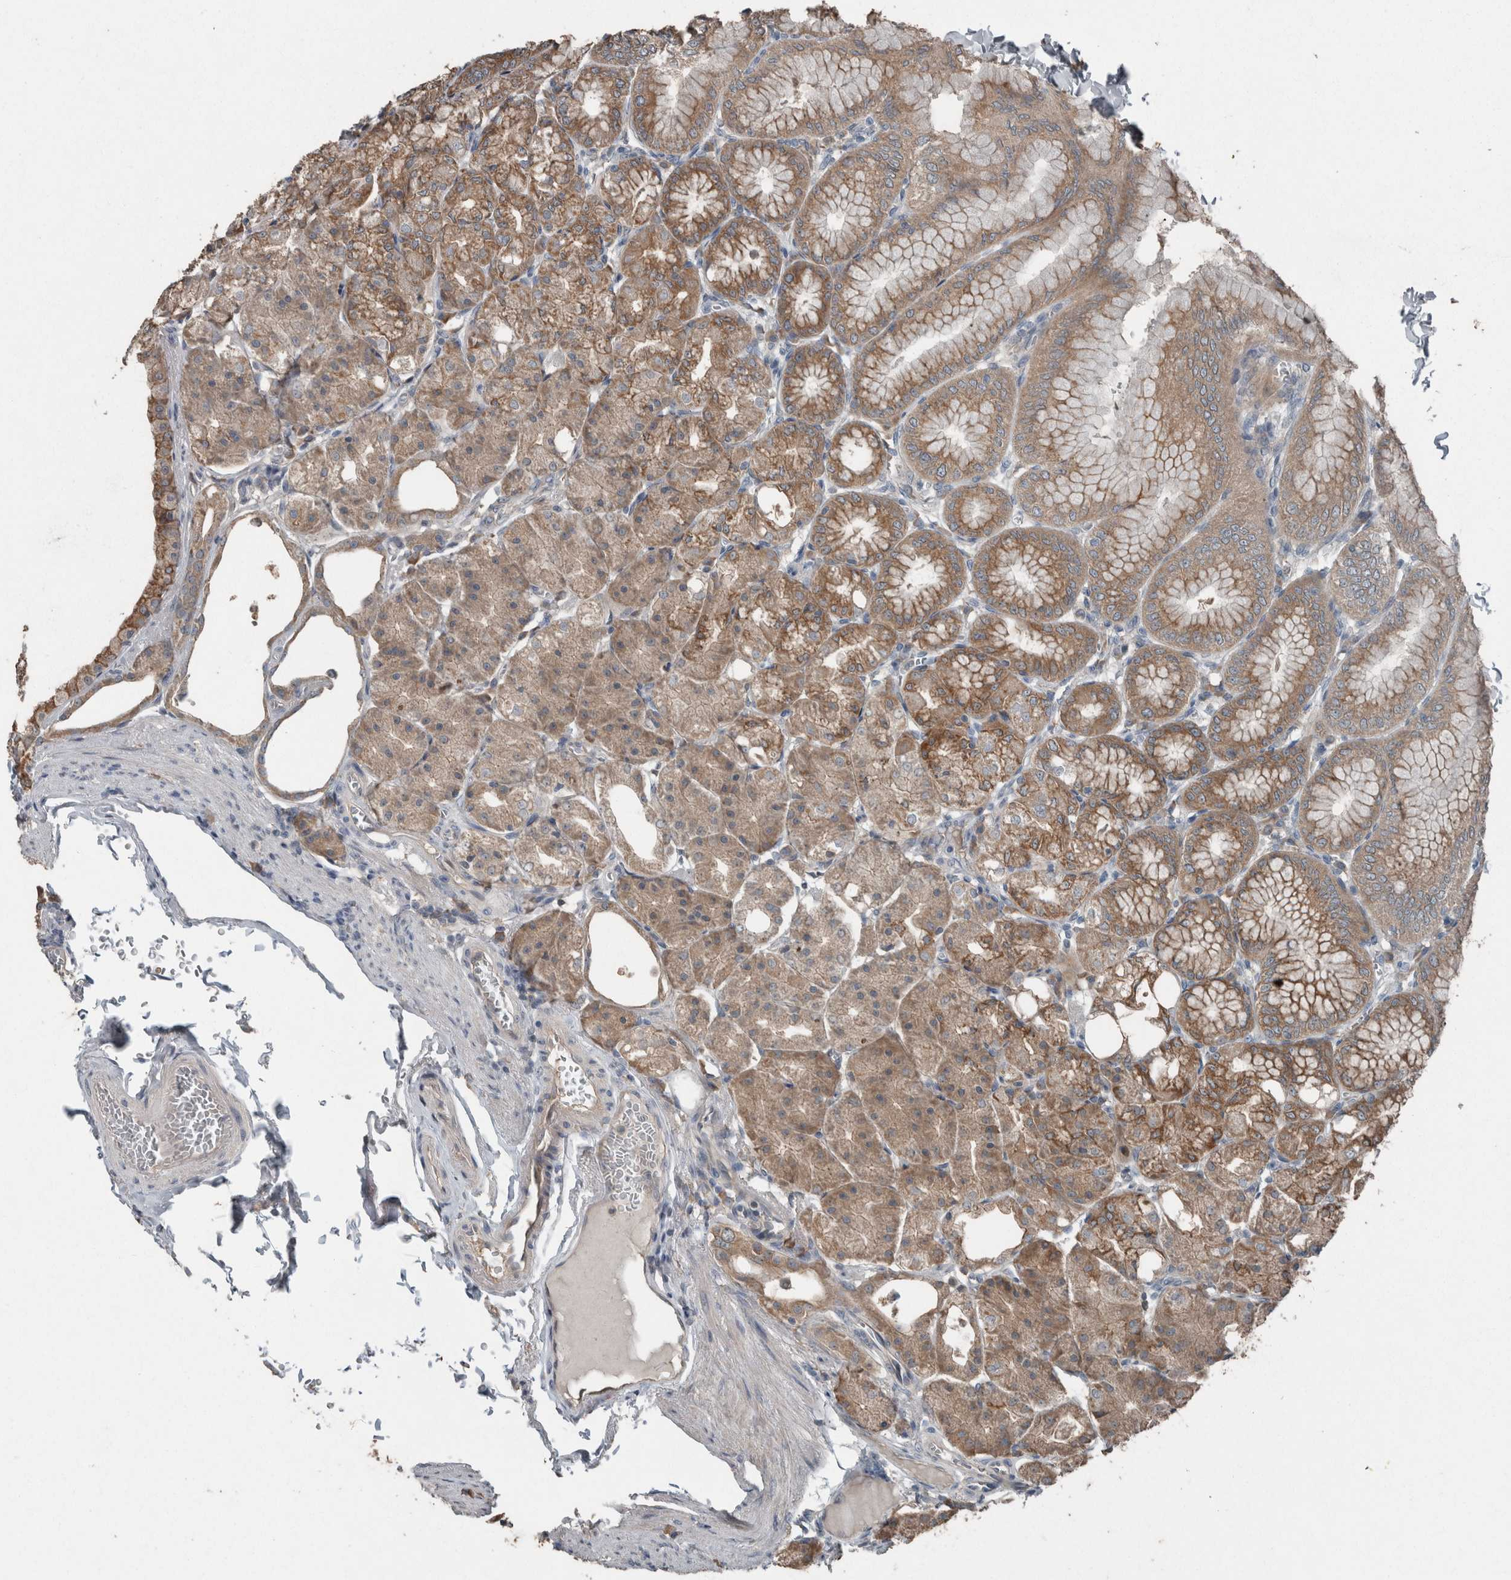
{"staining": {"intensity": "moderate", "quantity": ">75%", "location": "cytoplasmic/membranous"}, "tissue": "stomach", "cell_type": "Glandular cells", "image_type": "normal", "snomed": [{"axis": "morphology", "description": "Normal tissue, NOS"}, {"axis": "topography", "description": "Stomach, lower"}], "caption": "Immunohistochemical staining of unremarkable human stomach displays moderate cytoplasmic/membranous protein positivity in about >75% of glandular cells.", "gene": "KNTC1", "patient": {"sex": "male", "age": 71}}